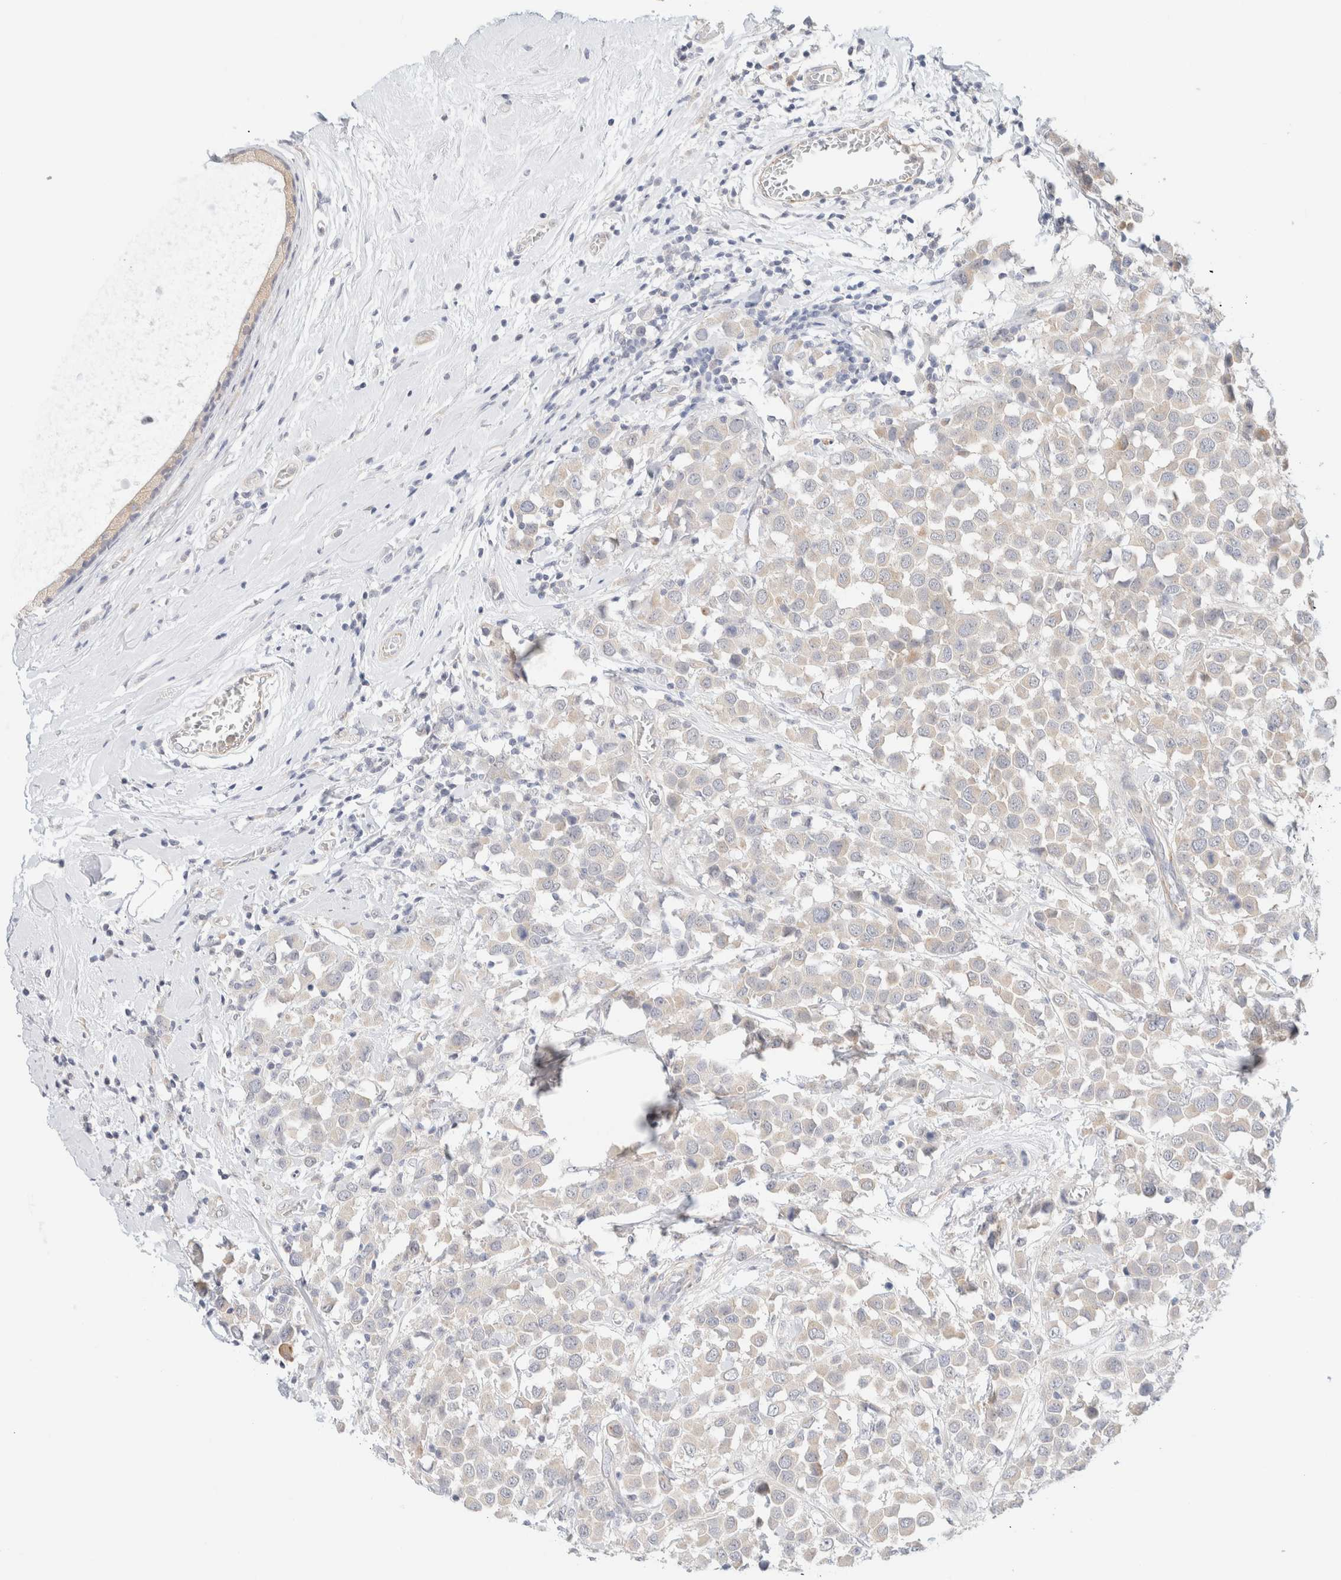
{"staining": {"intensity": "negative", "quantity": "none", "location": "none"}, "tissue": "breast cancer", "cell_type": "Tumor cells", "image_type": "cancer", "snomed": [{"axis": "morphology", "description": "Duct carcinoma"}, {"axis": "topography", "description": "Breast"}], "caption": "The image exhibits no staining of tumor cells in infiltrating ductal carcinoma (breast).", "gene": "UNC13B", "patient": {"sex": "female", "age": 61}}